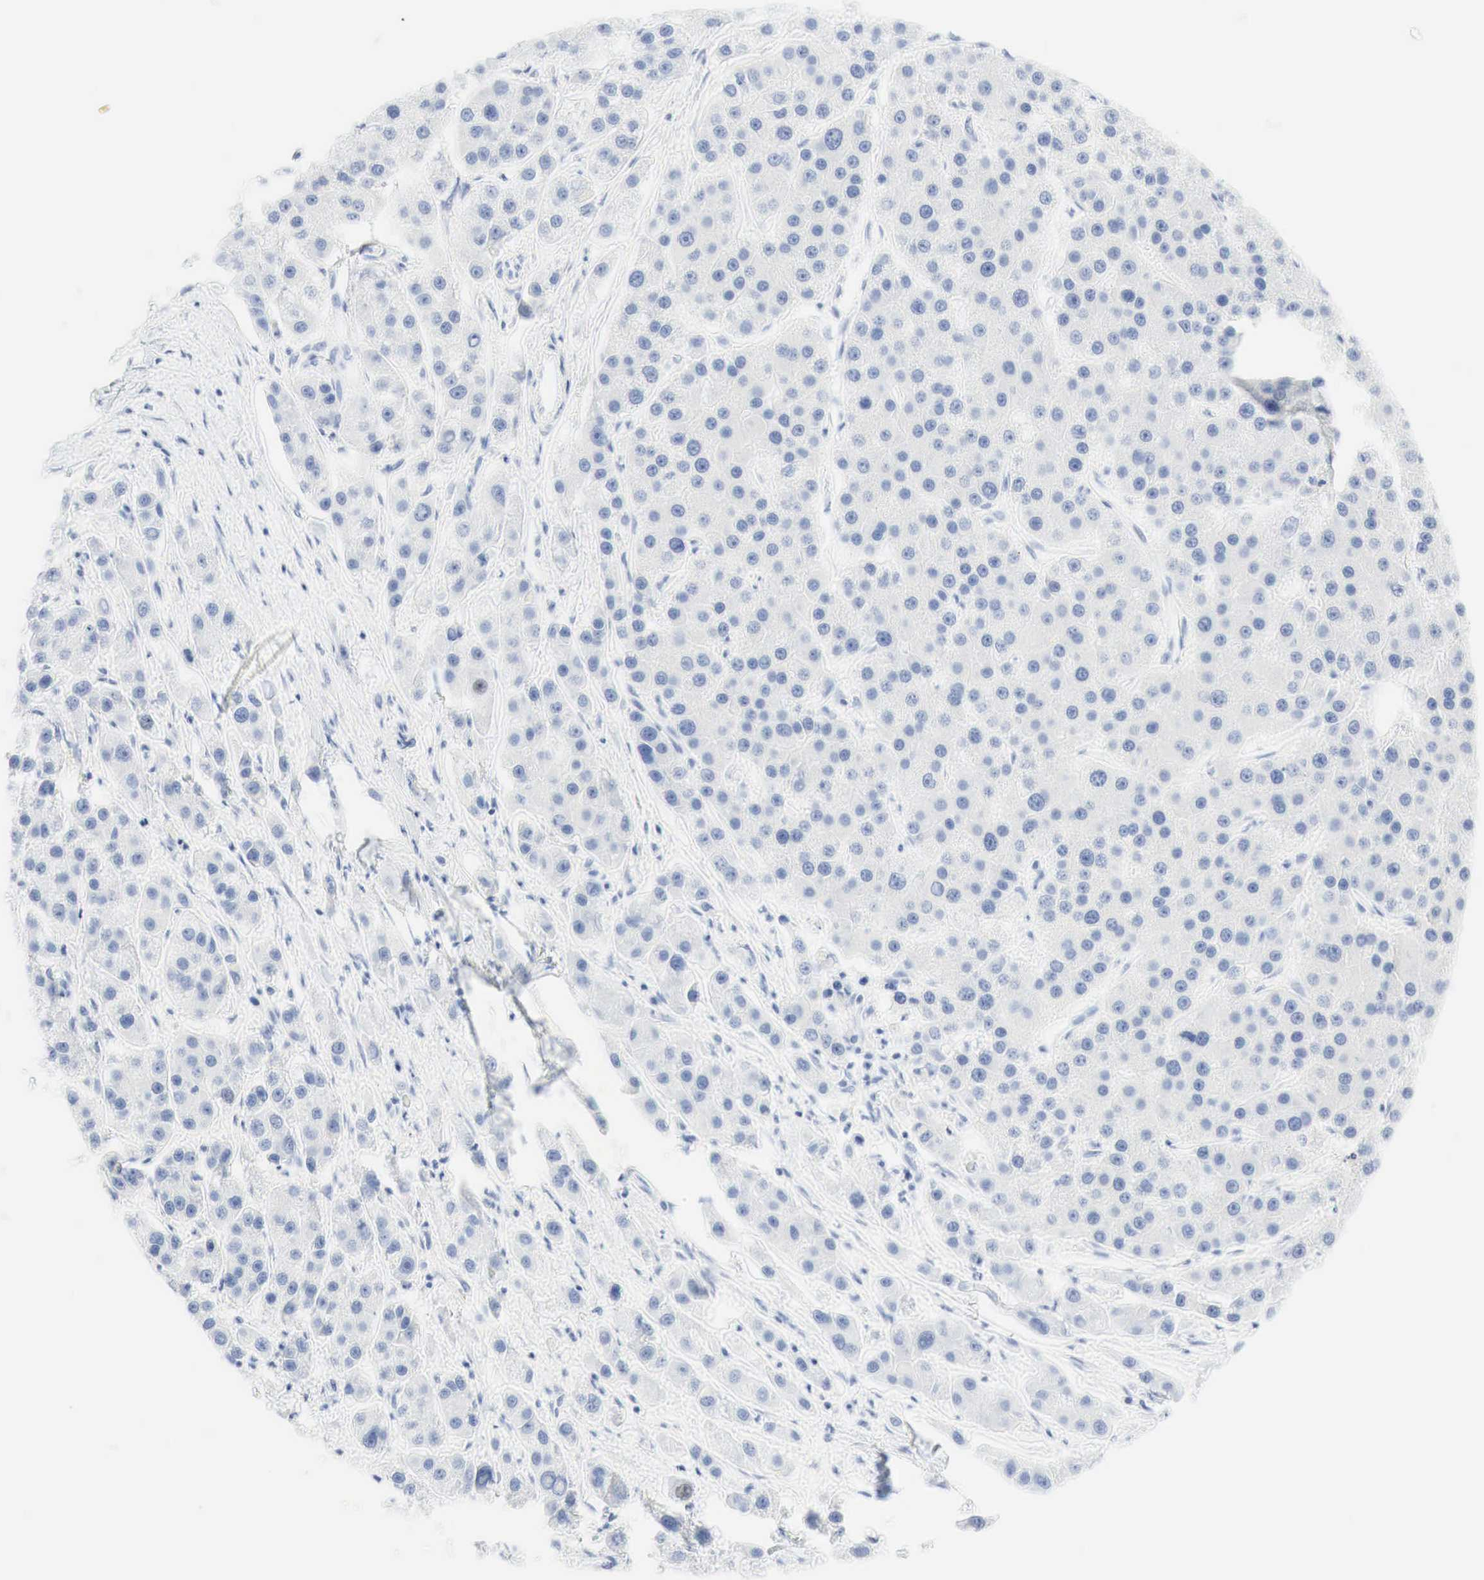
{"staining": {"intensity": "negative", "quantity": "none", "location": "none"}, "tissue": "liver cancer", "cell_type": "Tumor cells", "image_type": "cancer", "snomed": [{"axis": "morphology", "description": "Carcinoma, Hepatocellular, NOS"}, {"axis": "topography", "description": "Liver"}], "caption": "Liver hepatocellular carcinoma stained for a protein using IHC demonstrates no expression tumor cells.", "gene": "INHA", "patient": {"sex": "female", "age": 85}}